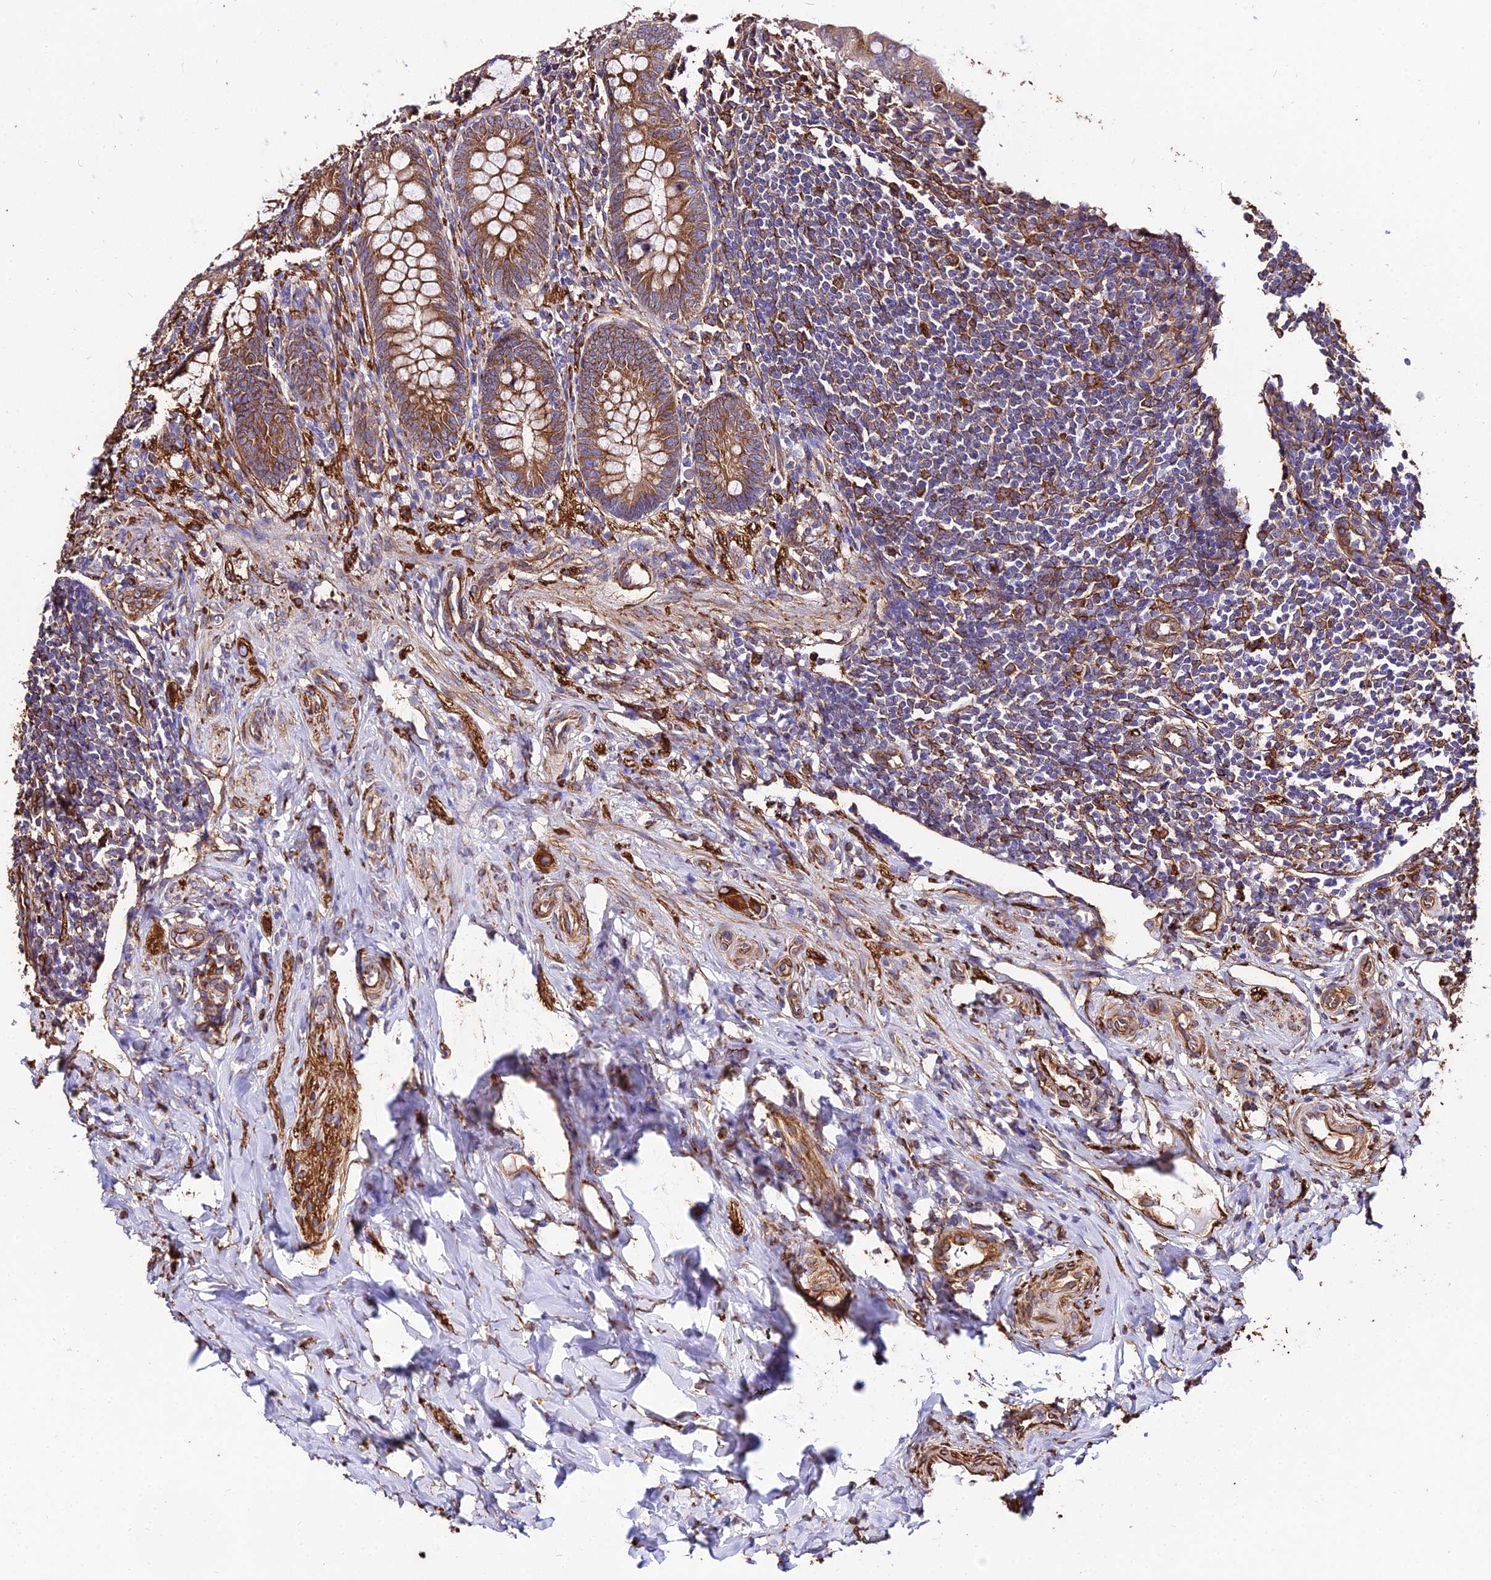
{"staining": {"intensity": "strong", "quantity": ">75%", "location": "cytoplasmic/membranous"}, "tissue": "appendix", "cell_type": "Glandular cells", "image_type": "normal", "snomed": [{"axis": "morphology", "description": "Normal tissue, NOS"}, {"axis": "topography", "description": "Appendix"}], "caption": "Appendix stained with immunohistochemistry displays strong cytoplasmic/membranous expression in about >75% of glandular cells. (Stains: DAB (3,3'-diaminobenzidine) in brown, nuclei in blue, Microscopy: brightfield microscopy at high magnification).", "gene": "TUBA1A", "patient": {"sex": "female", "age": 33}}